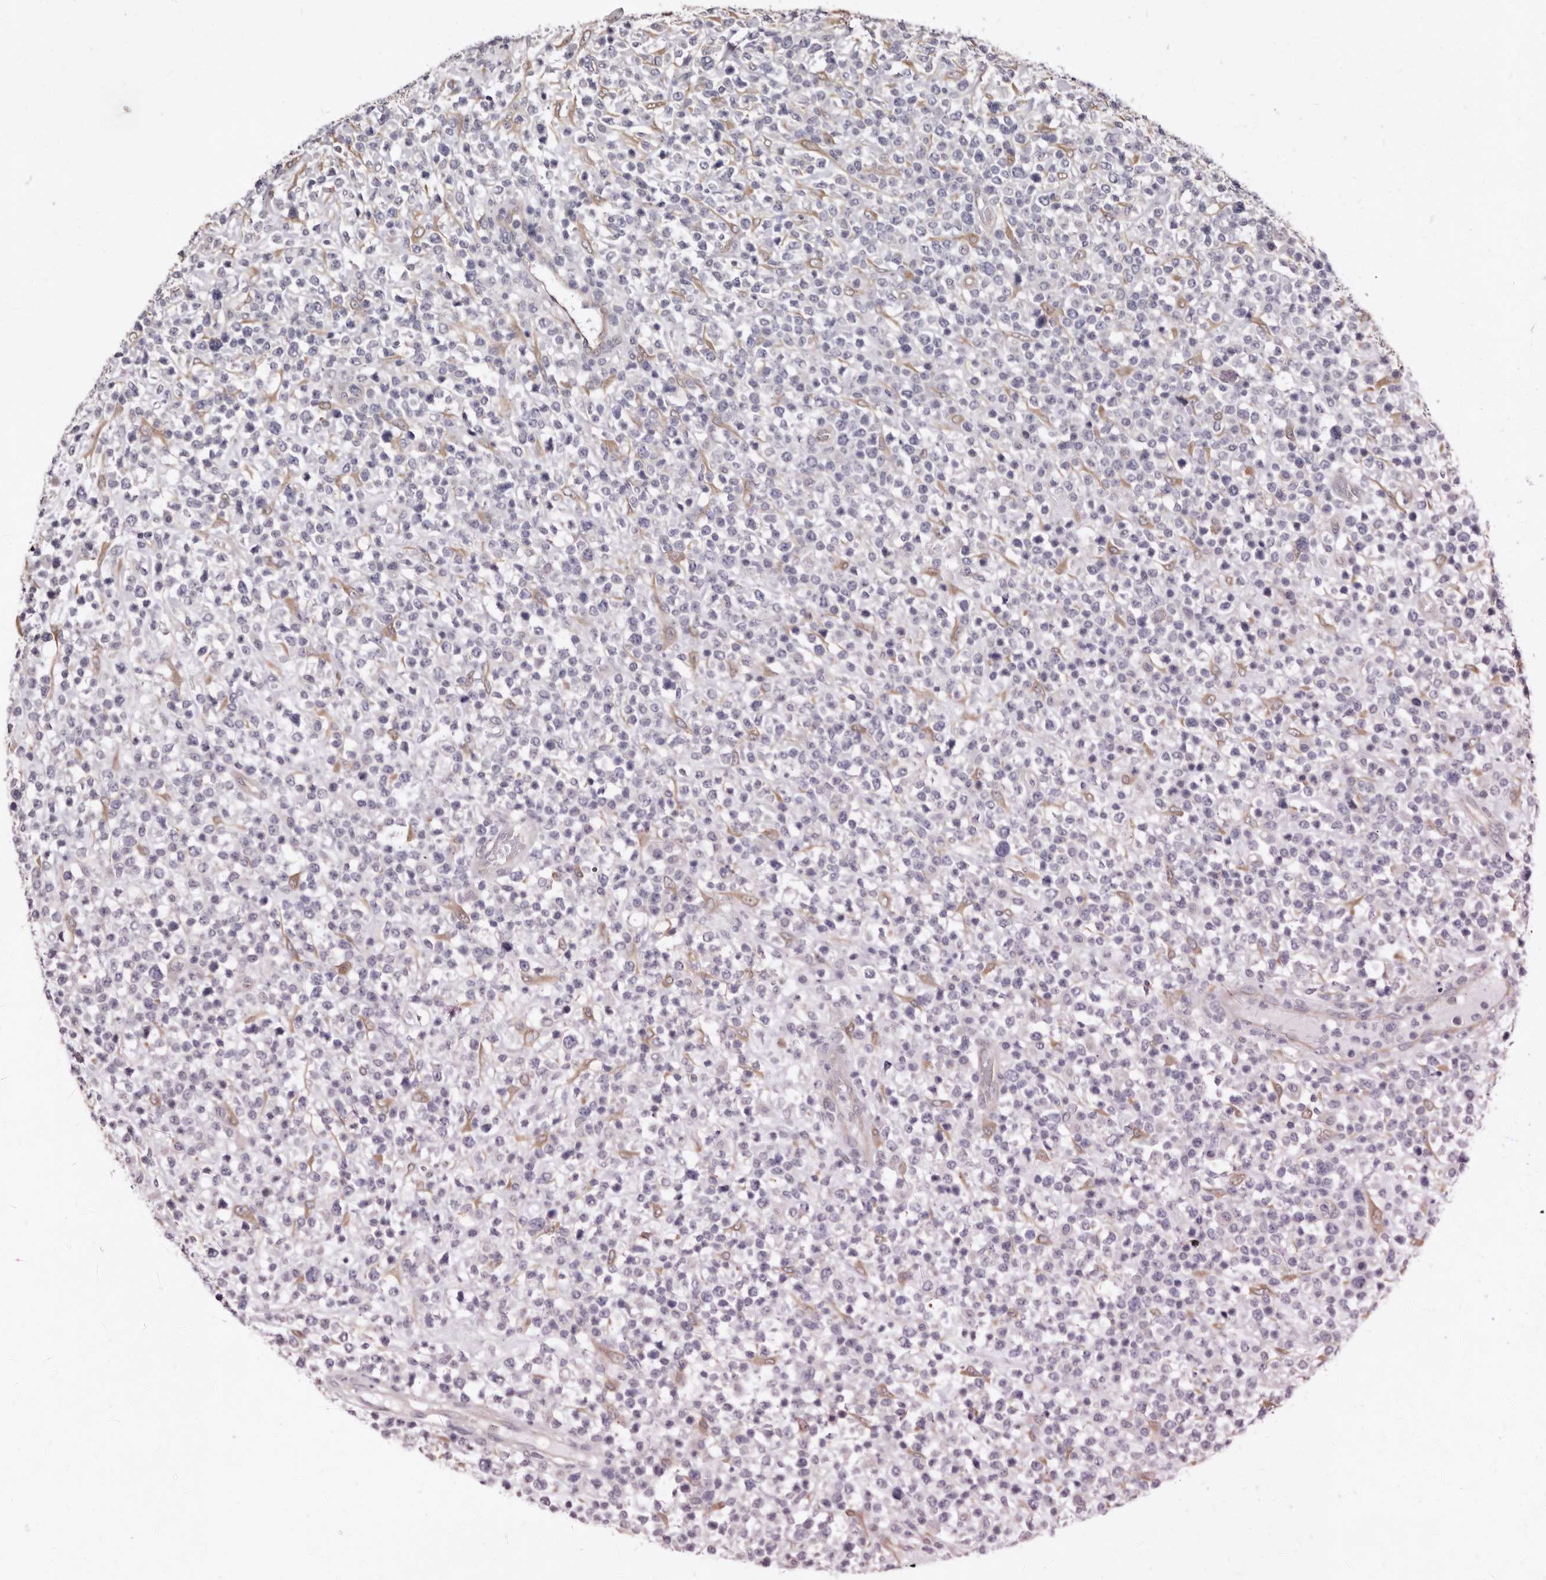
{"staining": {"intensity": "negative", "quantity": "none", "location": "none"}, "tissue": "lymphoma", "cell_type": "Tumor cells", "image_type": "cancer", "snomed": [{"axis": "morphology", "description": "Malignant lymphoma, non-Hodgkin's type, High grade"}, {"axis": "topography", "description": "Colon"}], "caption": "Lymphoma was stained to show a protein in brown. There is no significant positivity in tumor cells.", "gene": "KHDRBS2", "patient": {"sex": "female", "age": 53}}